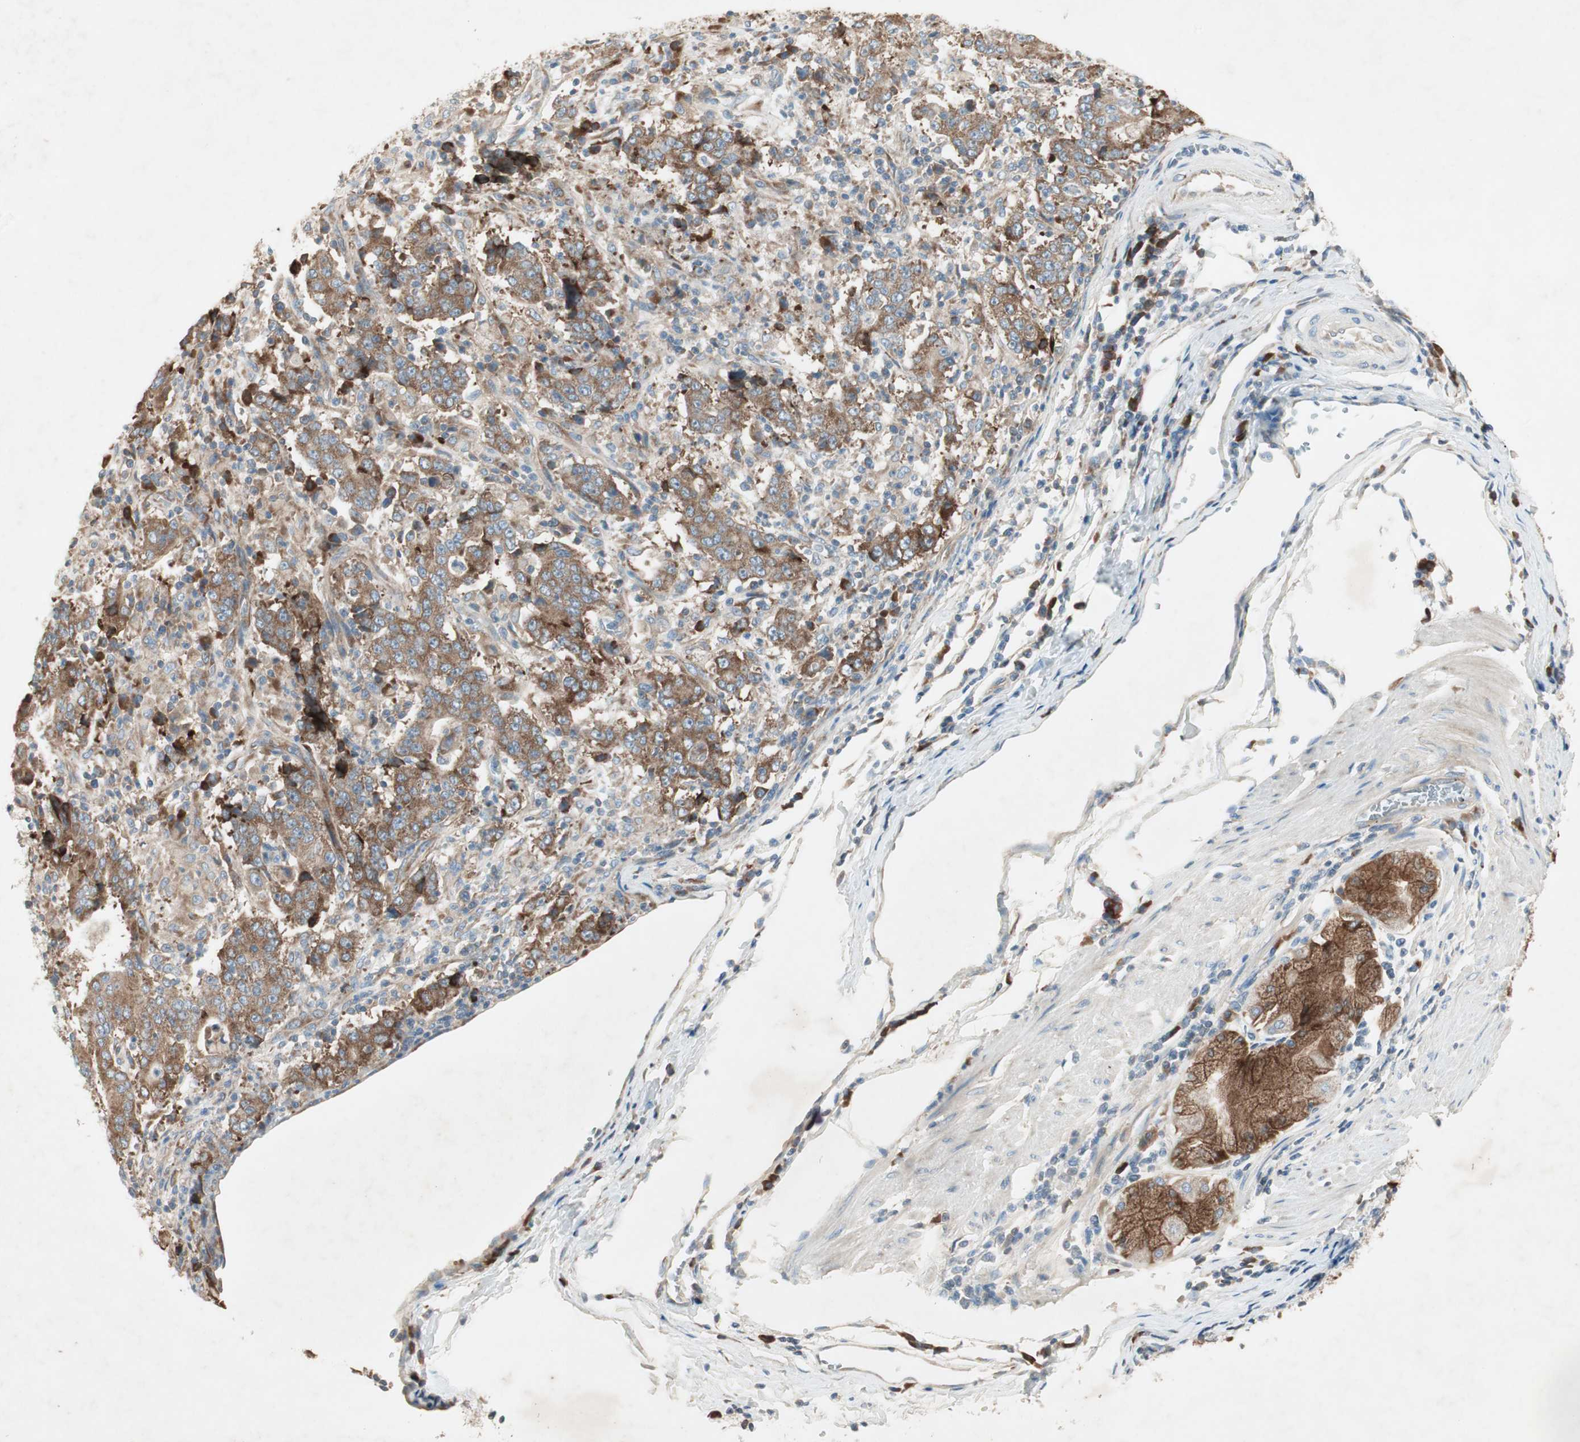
{"staining": {"intensity": "moderate", "quantity": ">75%", "location": "cytoplasmic/membranous"}, "tissue": "stomach cancer", "cell_type": "Tumor cells", "image_type": "cancer", "snomed": [{"axis": "morphology", "description": "Normal tissue, NOS"}, {"axis": "morphology", "description": "Adenocarcinoma, NOS"}, {"axis": "topography", "description": "Stomach, upper"}, {"axis": "topography", "description": "Stomach"}], "caption": "A histopathology image of adenocarcinoma (stomach) stained for a protein displays moderate cytoplasmic/membranous brown staining in tumor cells.", "gene": "RPL23", "patient": {"sex": "male", "age": 59}}